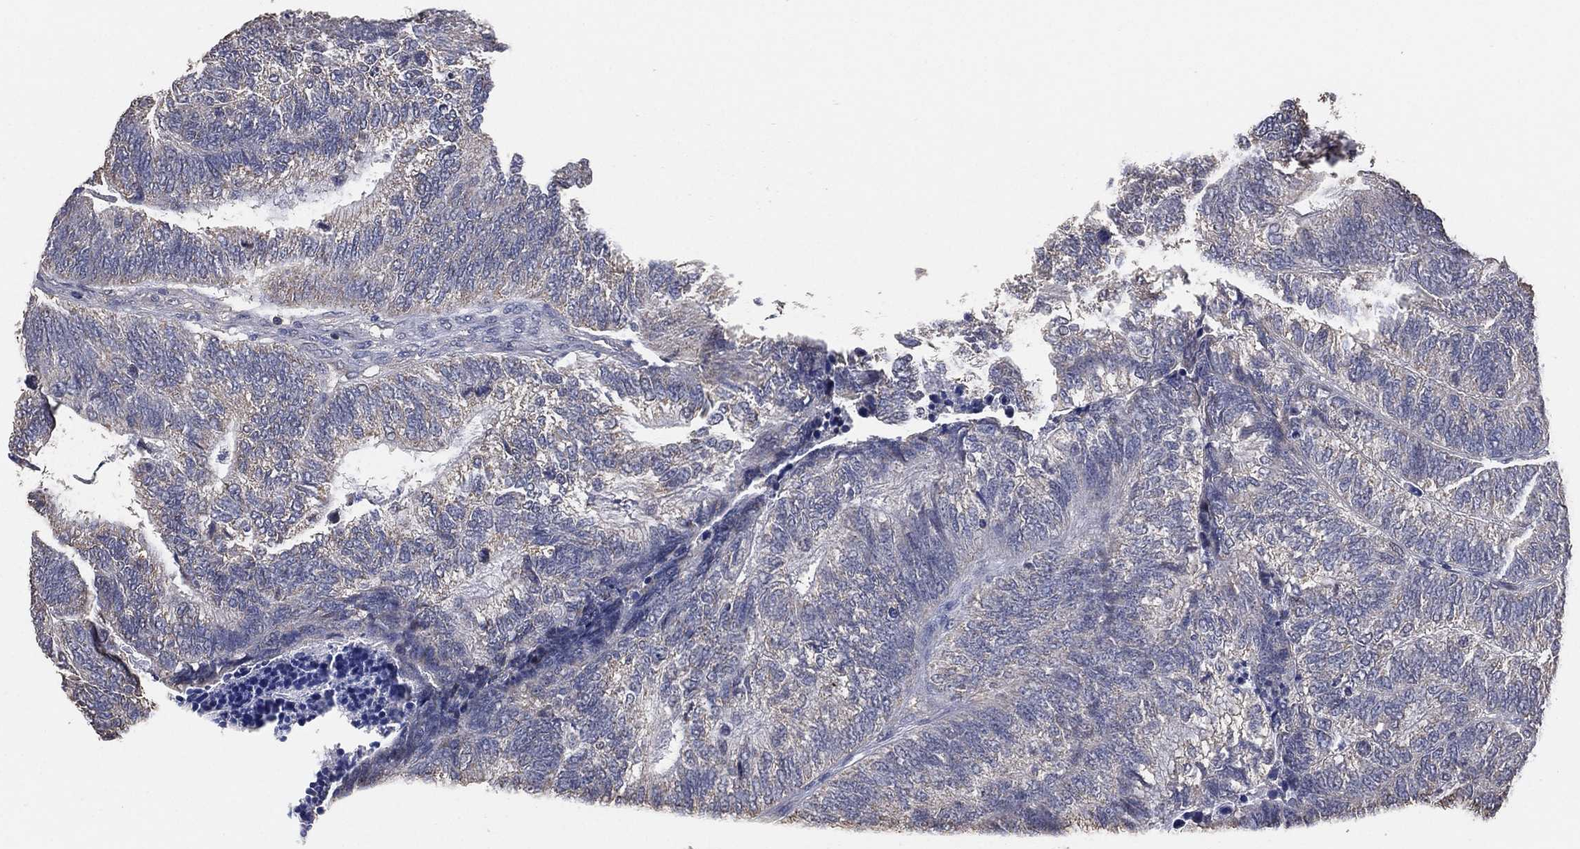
{"staining": {"intensity": "negative", "quantity": "none", "location": "none"}, "tissue": "colorectal cancer", "cell_type": "Tumor cells", "image_type": "cancer", "snomed": [{"axis": "morphology", "description": "Adenocarcinoma, NOS"}, {"axis": "topography", "description": "Colon"}], "caption": "Human adenocarcinoma (colorectal) stained for a protein using IHC exhibits no positivity in tumor cells.", "gene": "KLK5", "patient": {"sex": "female", "age": 67}}